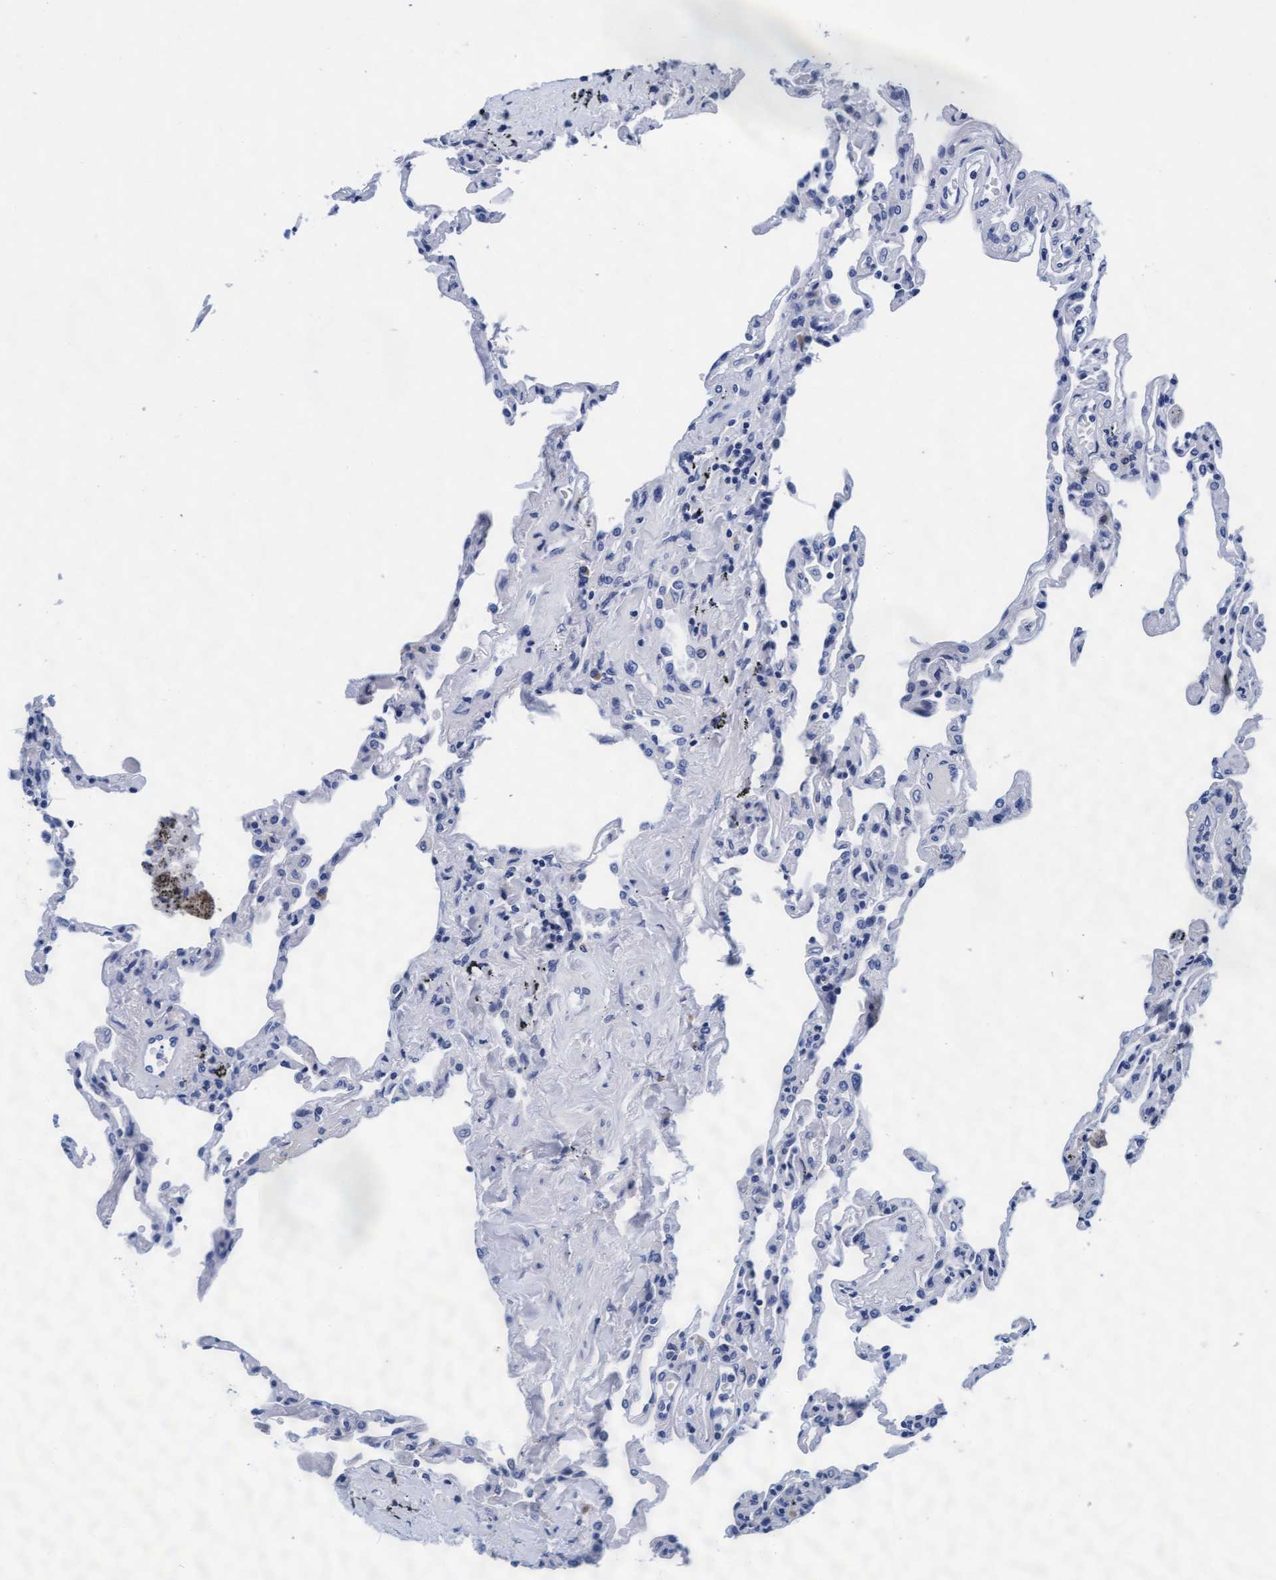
{"staining": {"intensity": "negative", "quantity": "none", "location": "none"}, "tissue": "lung", "cell_type": "Alveolar cells", "image_type": "normal", "snomed": [{"axis": "morphology", "description": "Normal tissue, NOS"}, {"axis": "topography", "description": "Lung"}], "caption": "High power microscopy photomicrograph of an immunohistochemistry histopathology image of benign lung, revealing no significant staining in alveolar cells. The staining is performed using DAB brown chromogen with nuclei counter-stained in using hematoxylin.", "gene": "ARSG", "patient": {"sex": "male", "age": 59}}